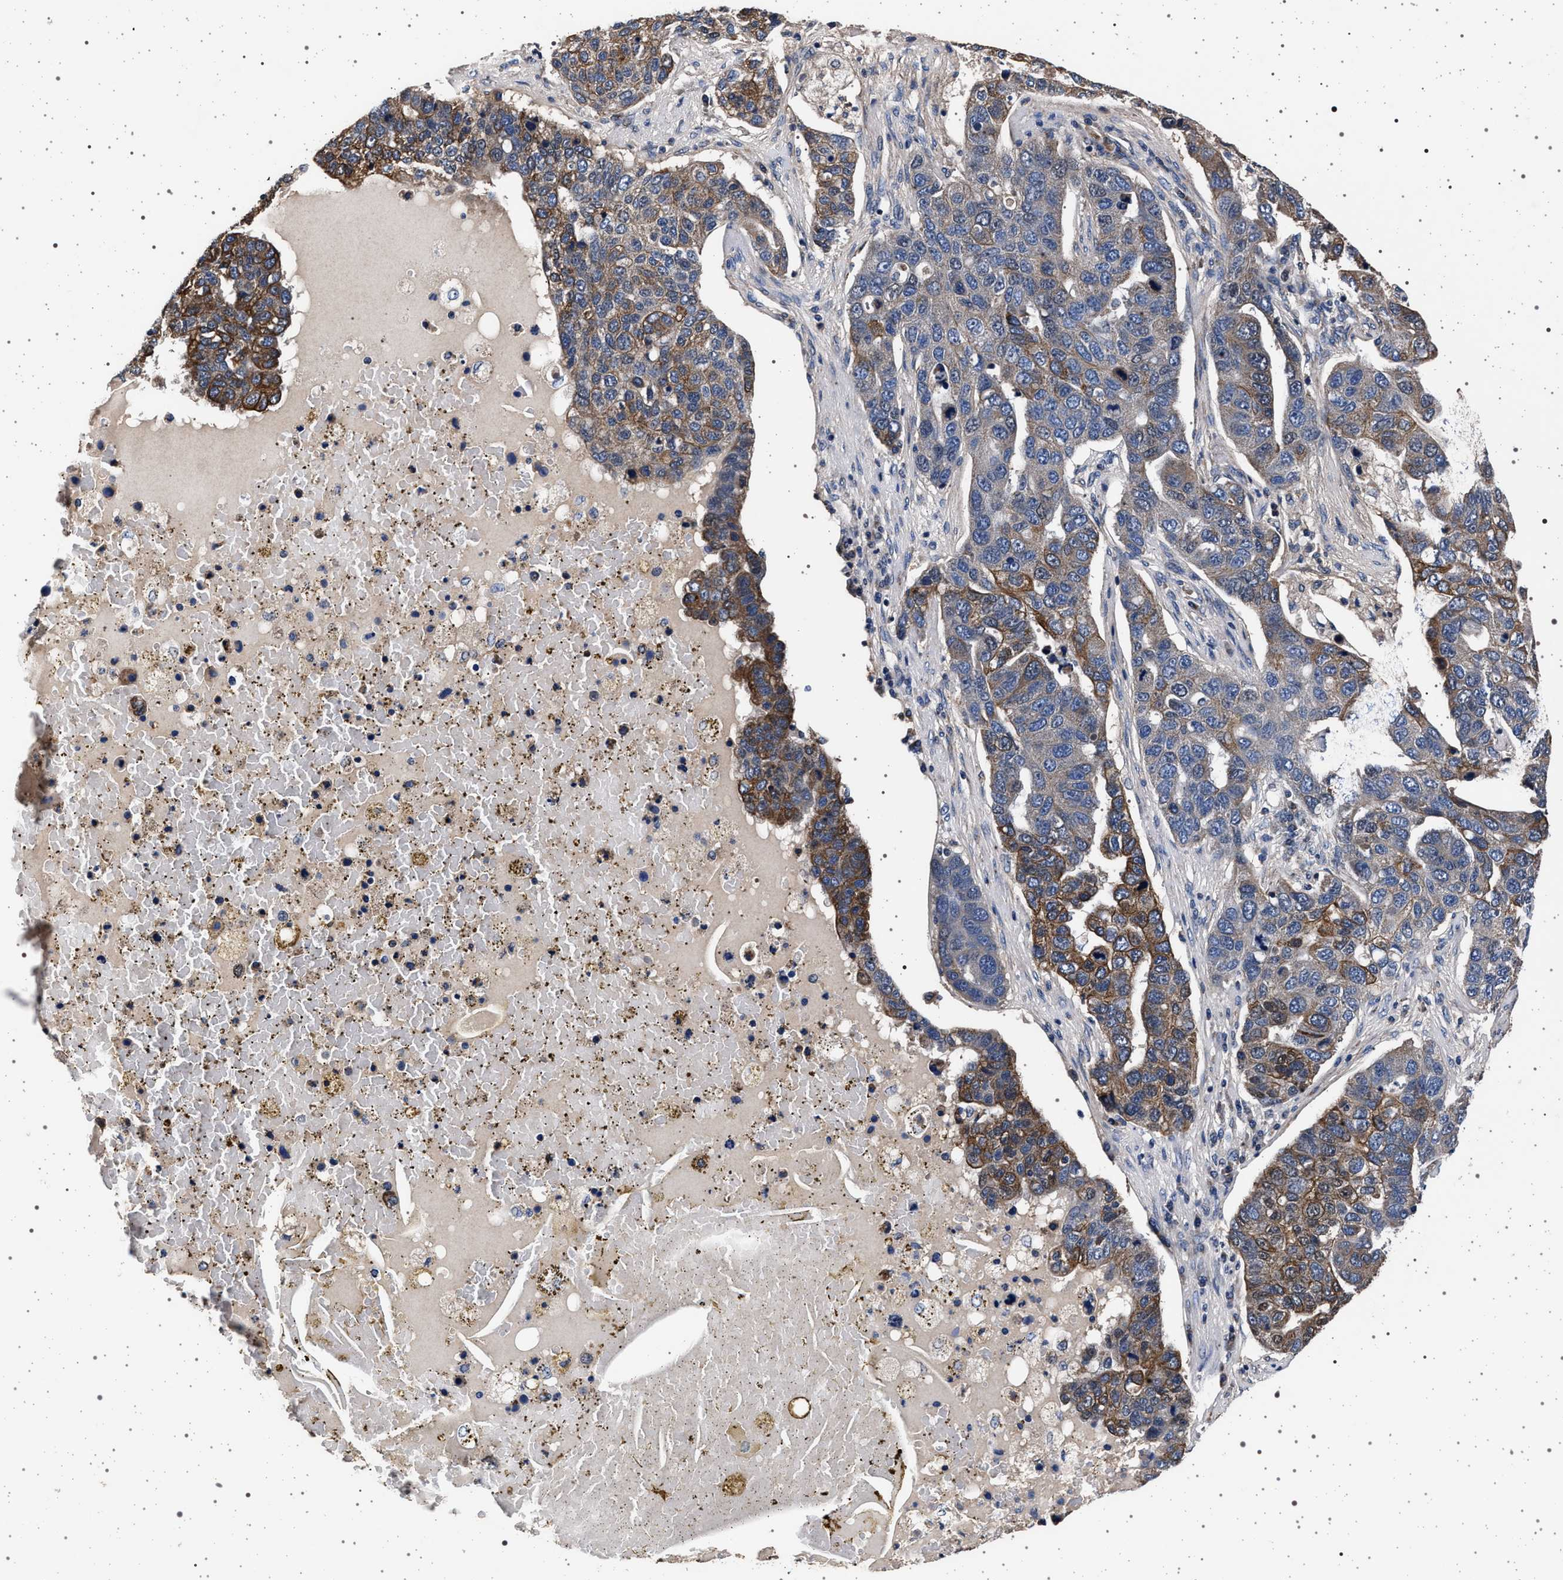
{"staining": {"intensity": "moderate", "quantity": "25%-75%", "location": "cytoplasmic/membranous"}, "tissue": "pancreatic cancer", "cell_type": "Tumor cells", "image_type": "cancer", "snomed": [{"axis": "morphology", "description": "Adenocarcinoma, NOS"}, {"axis": "topography", "description": "Pancreas"}], "caption": "The histopathology image exhibits a brown stain indicating the presence of a protein in the cytoplasmic/membranous of tumor cells in pancreatic cancer.", "gene": "MAP3K2", "patient": {"sex": "female", "age": 61}}